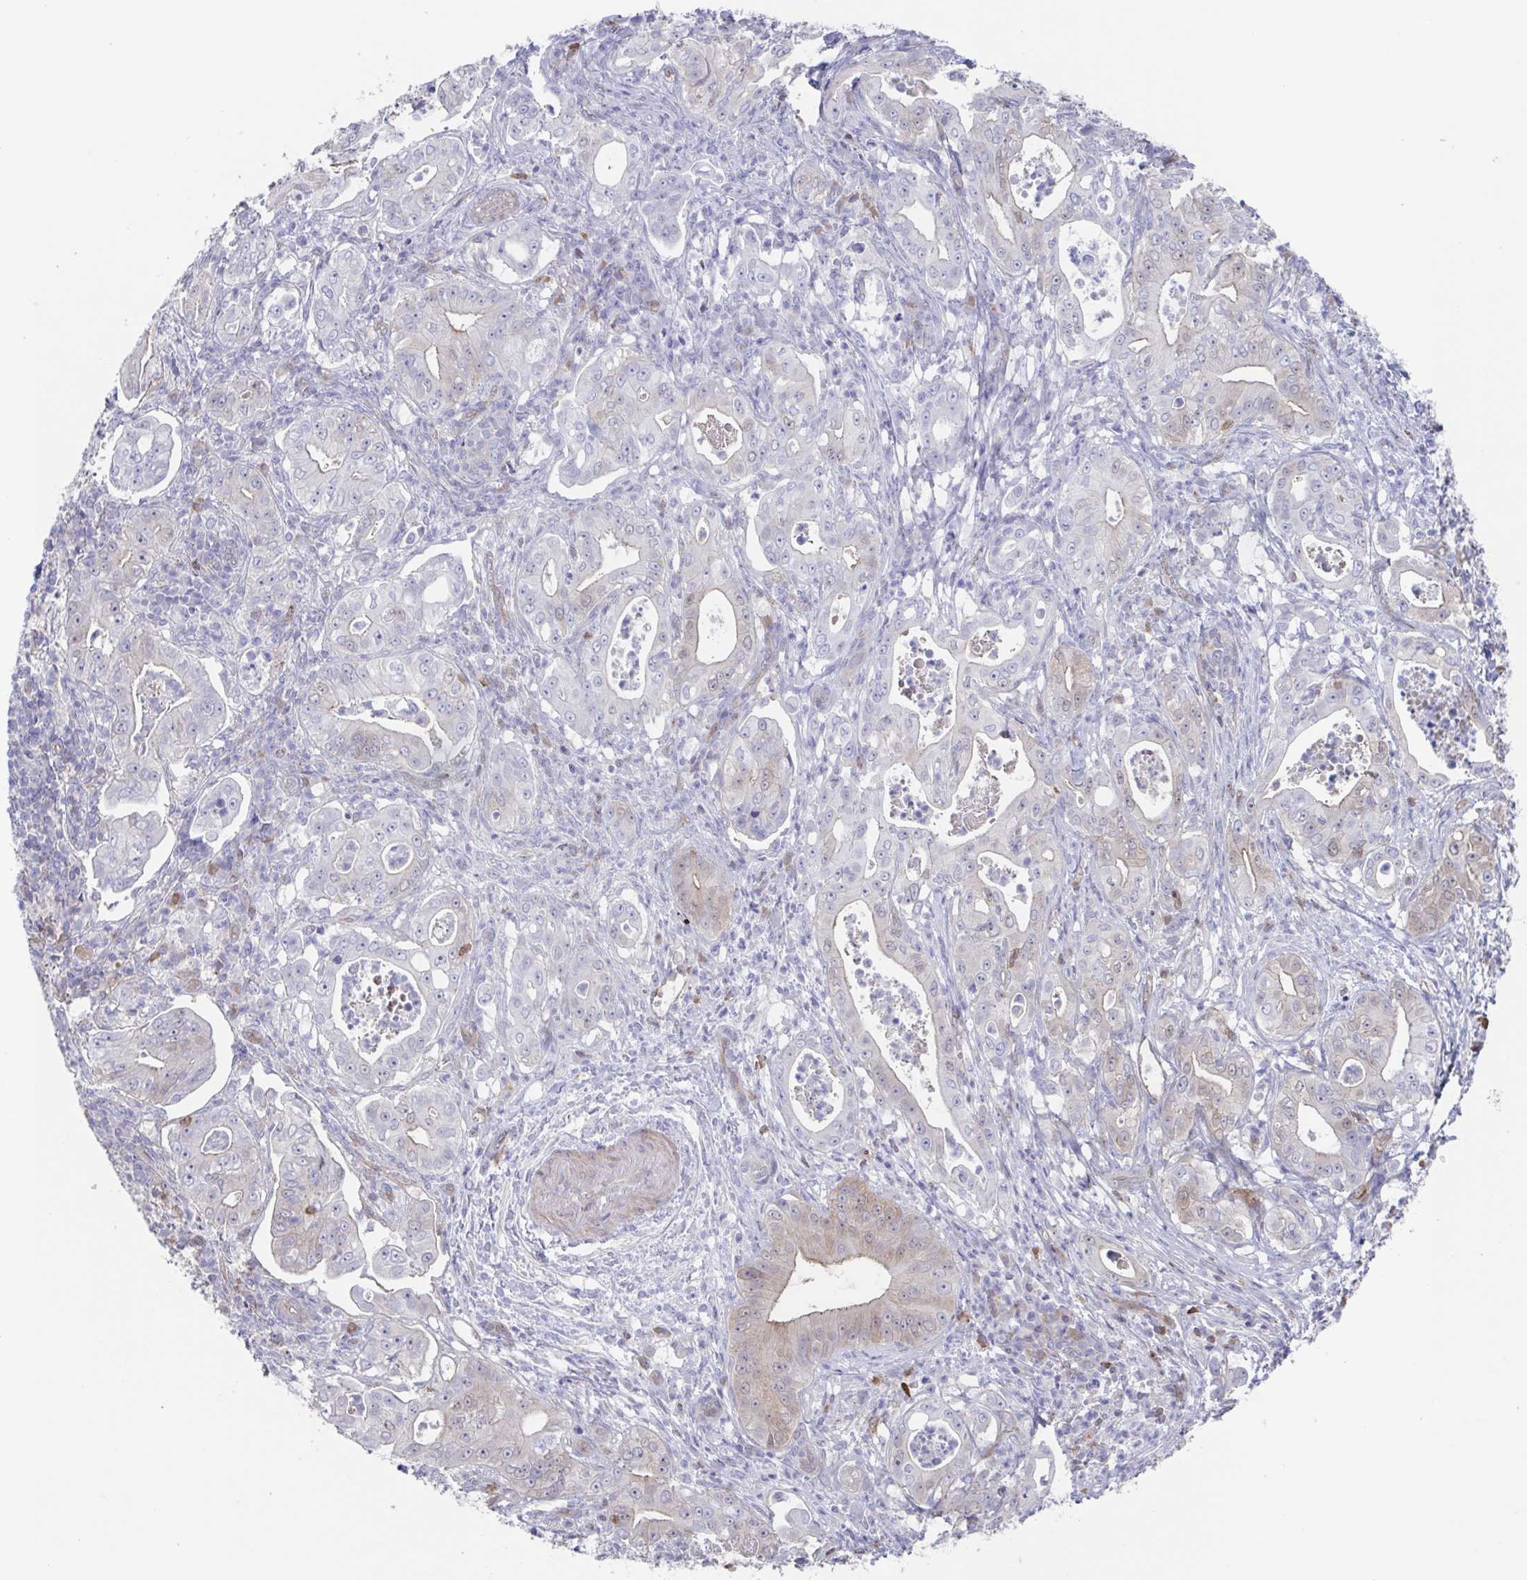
{"staining": {"intensity": "weak", "quantity": "<25%", "location": "cytoplasmic/membranous"}, "tissue": "pancreatic cancer", "cell_type": "Tumor cells", "image_type": "cancer", "snomed": [{"axis": "morphology", "description": "Adenocarcinoma, NOS"}, {"axis": "topography", "description": "Pancreas"}], "caption": "There is no significant staining in tumor cells of pancreatic adenocarcinoma.", "gene": "AGFG2", "patient": {"sex": "male", "age": 71}}